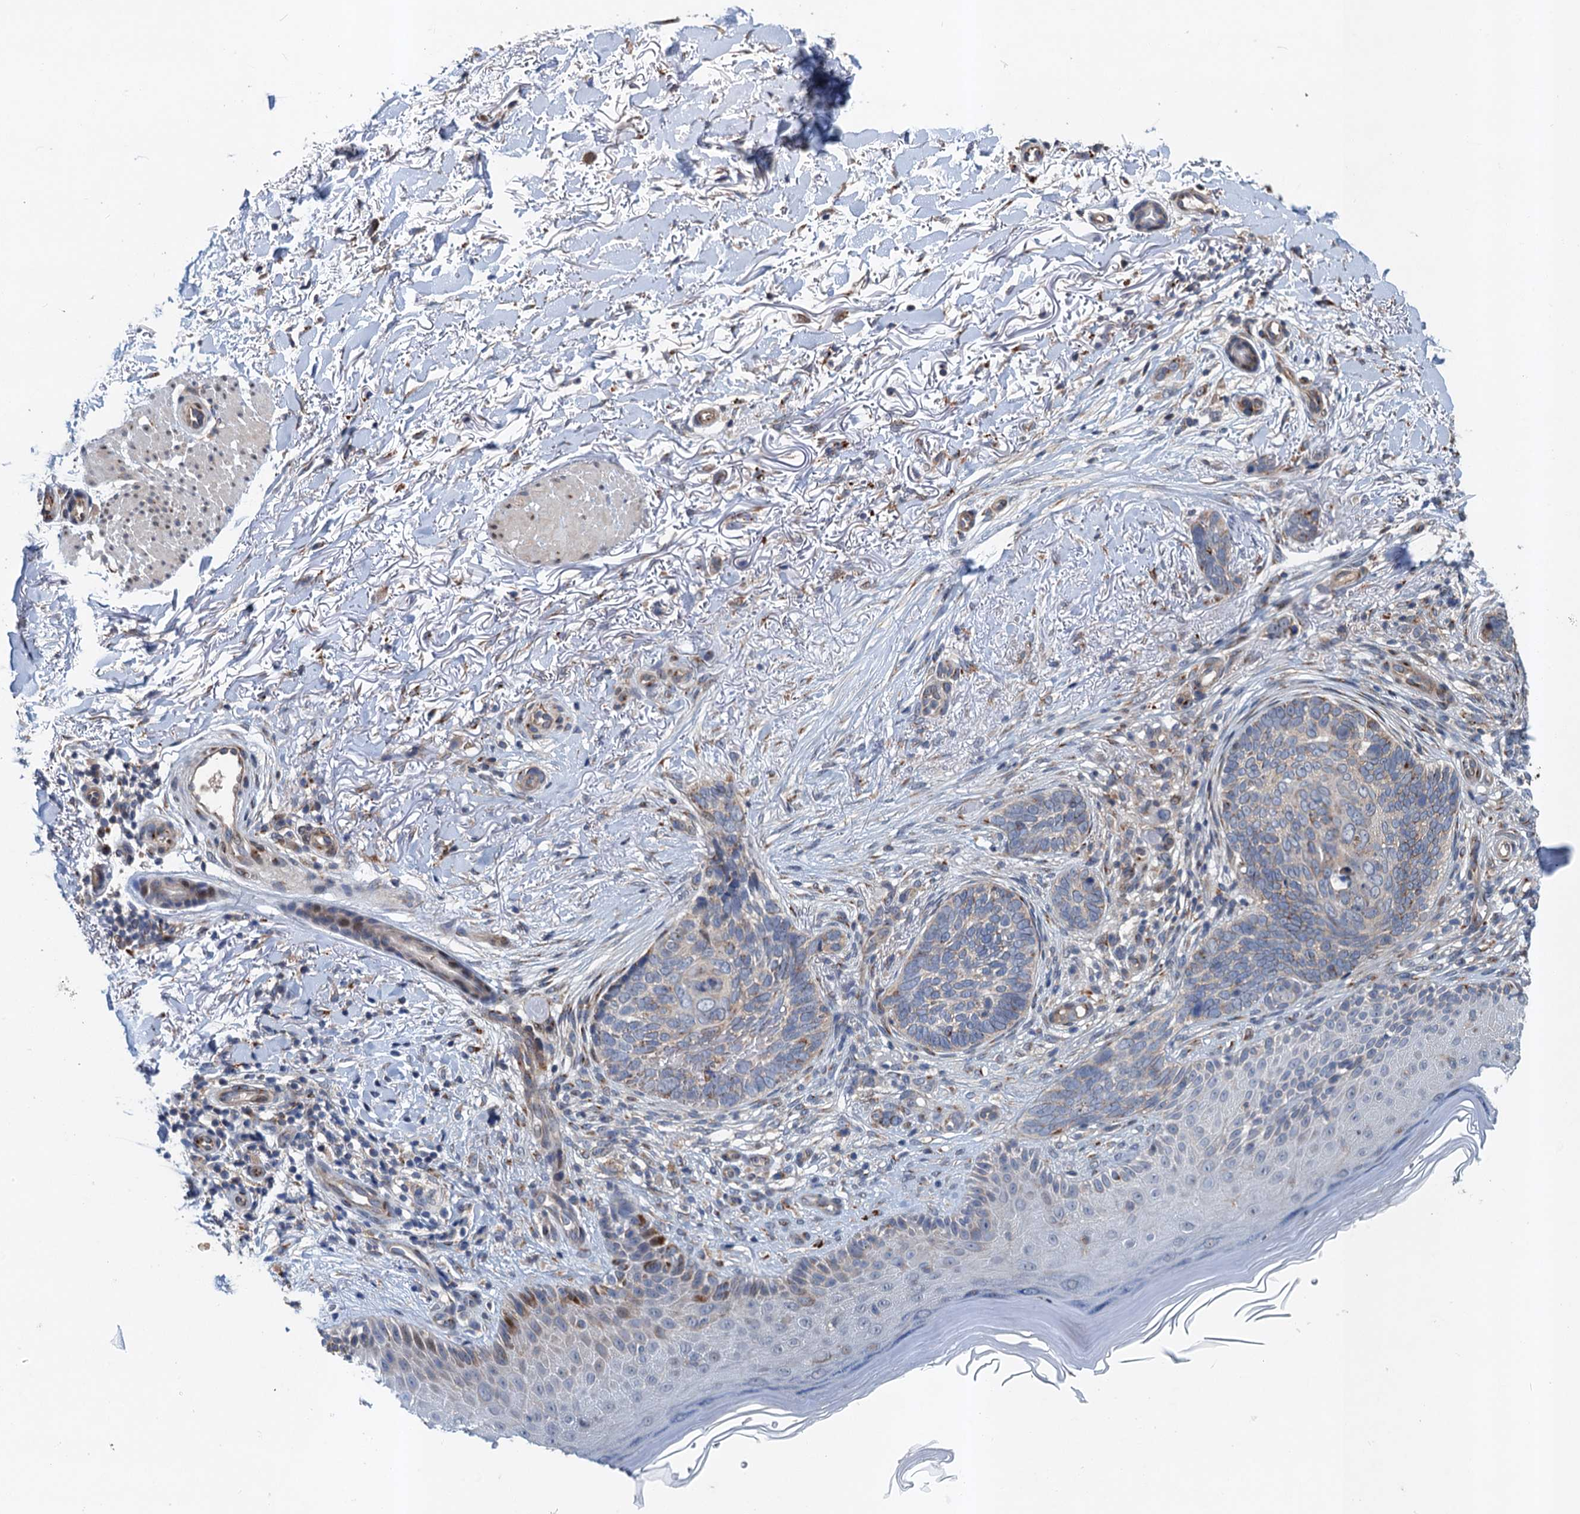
{"staining": {"intensity": "negative", "quantity": "none", "location": "none"}, "tissue": "skin cancer", "cell_type": "Tumor cells", "image_type": "cancer", "snomed": [{"axis": "morphology", "description": "Normal tissue, NOS"}, {"axis": "morphology", "description": "Basal cell carcinoma"}, {"axis": "topography", "description": "Skin"}], "caption": "The immunohistochemistry (IHC) image has no significant positivity in tumor cells of basal cell carcinoma (skin) tissue.", "gene": "NBEA", "patient": {"sex": "female", "age": 67}}